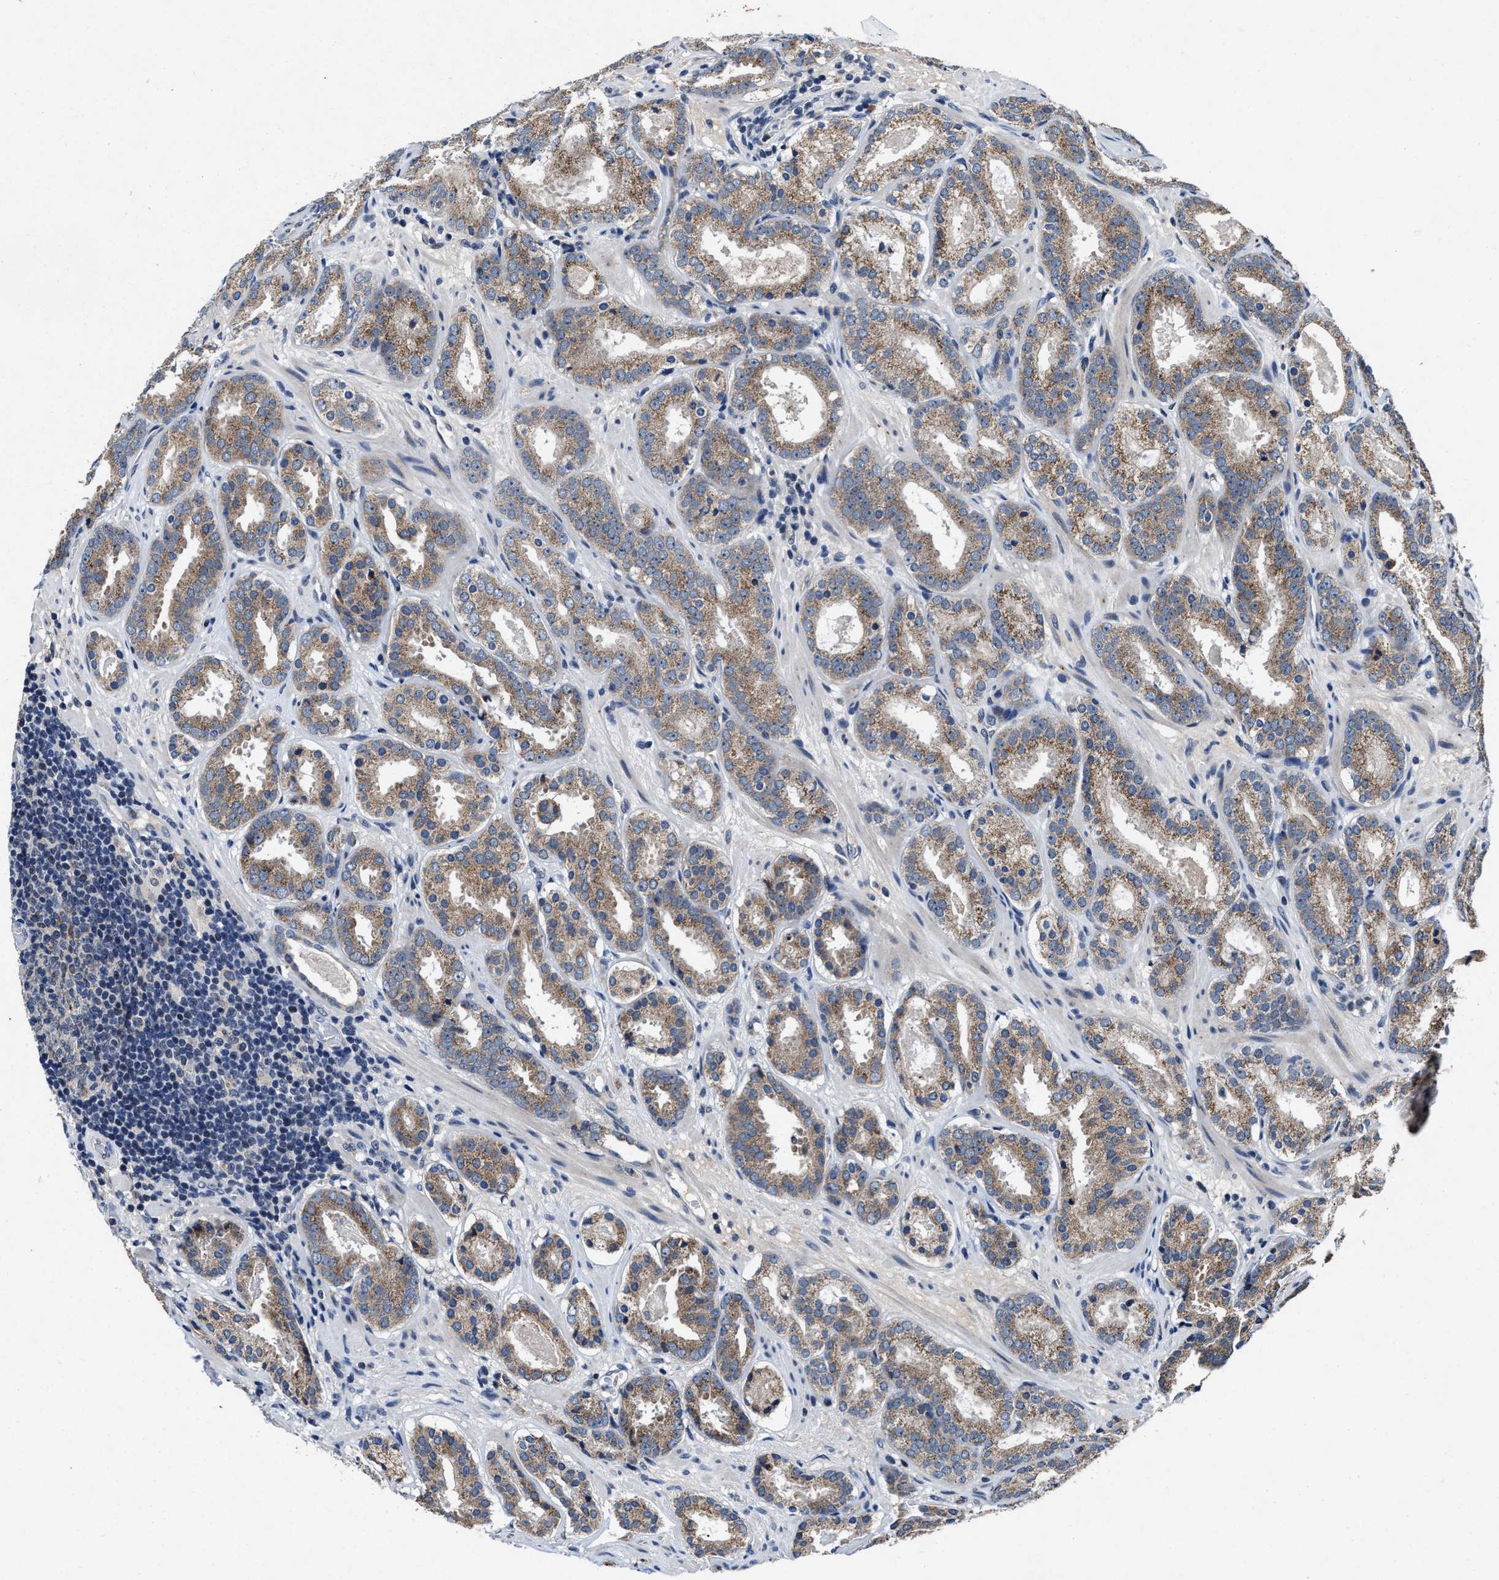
{"staining": {"intensity": "moderate", "quantity": ">75%", "location": "cytoplasmic/membranous"}, "tissue": "prostate cancer", "cell_type": "Tumor cells", "image_type": "cancer", "snomed": [{"axis": "morphology", "description": "Adenocarcinoma, Low grade"}, {"axis": "topography", "description": "Prostate"}], "caption": "Prostate low-grade adenocarcinoma tissue reveals moderate cytoplasmic/membranous staining in about >75% of tumor cells, visualized by immunohistochemistry. The protein of interest is stained brown, and the nuclei are stained in blue (DAB IHC with brightfield microscopy, high magnification).", "gene": "TMEM53", "patient": {"sex": "male", "age": 69}}